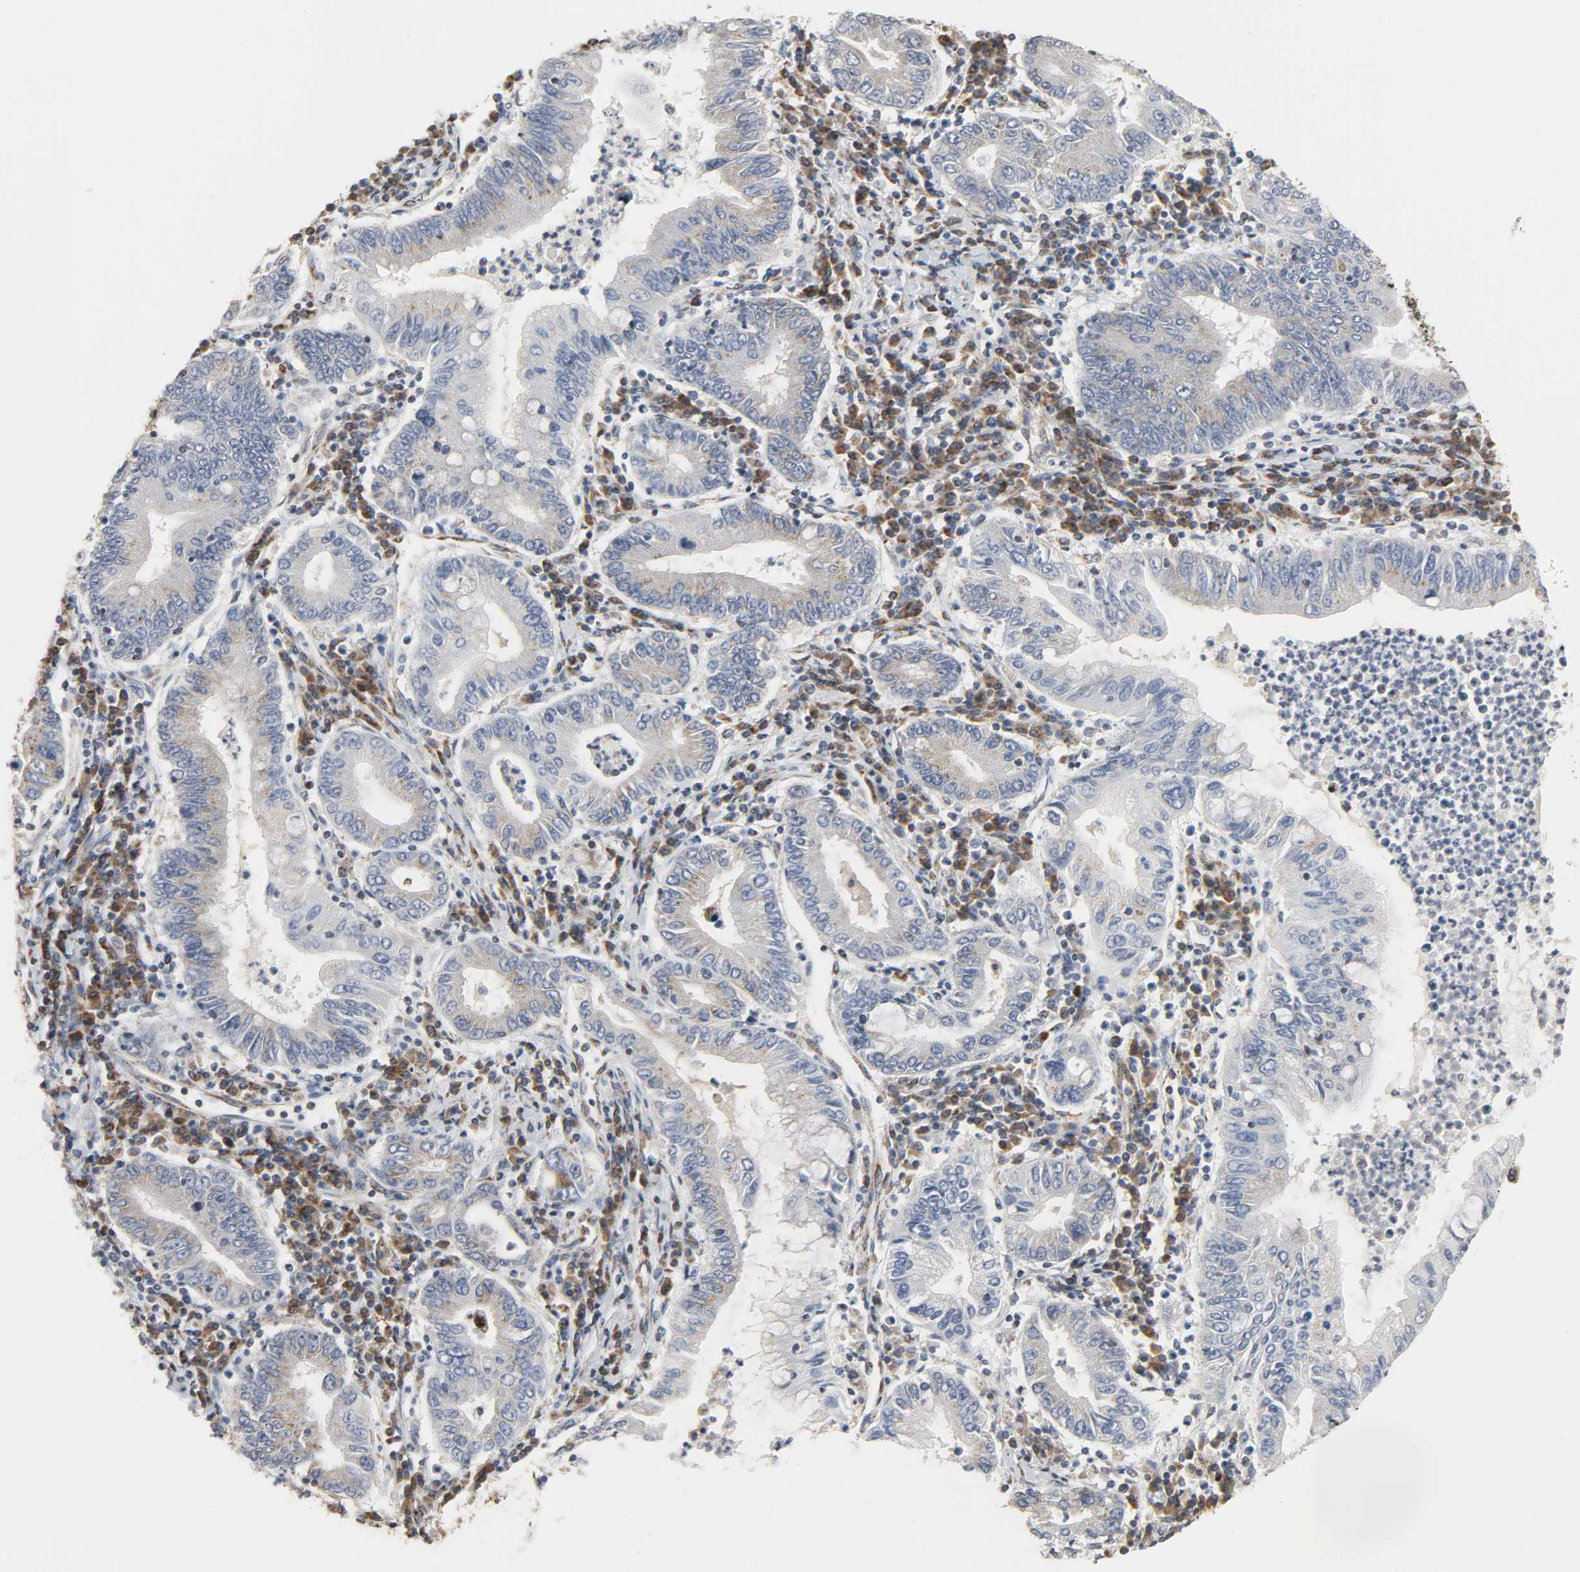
{"staining": {"intensity": "weak", "quantity": "<25%", "location": "cytoplasmic/membranous"}, "tissue": "stomach cancer", "cell_type": "Tumor cells", "image_type": "cancer", "snomed": [{"axis": "morphology", "description": "Normal tissue, NOS"}, {"axis": "morphology", "description": "Adenocarcinoma, NOS"}, {"axis": "topography", "description": "Esophagus"}, {"axis": "topography", "description": "Stomach, upper"}, {"axis": "topography", "description": "Peripheral nerve tissue"}], "caption": "IHC micrograph of neoplastic tissue: human stomach adenocarcinoma stained with DAB (3,3'-diaminobenzidine) exhibits no significant protein positivity in tumor cells.", "gene": "ACAT1", "patient": {"sex": "male", "age": 62}}